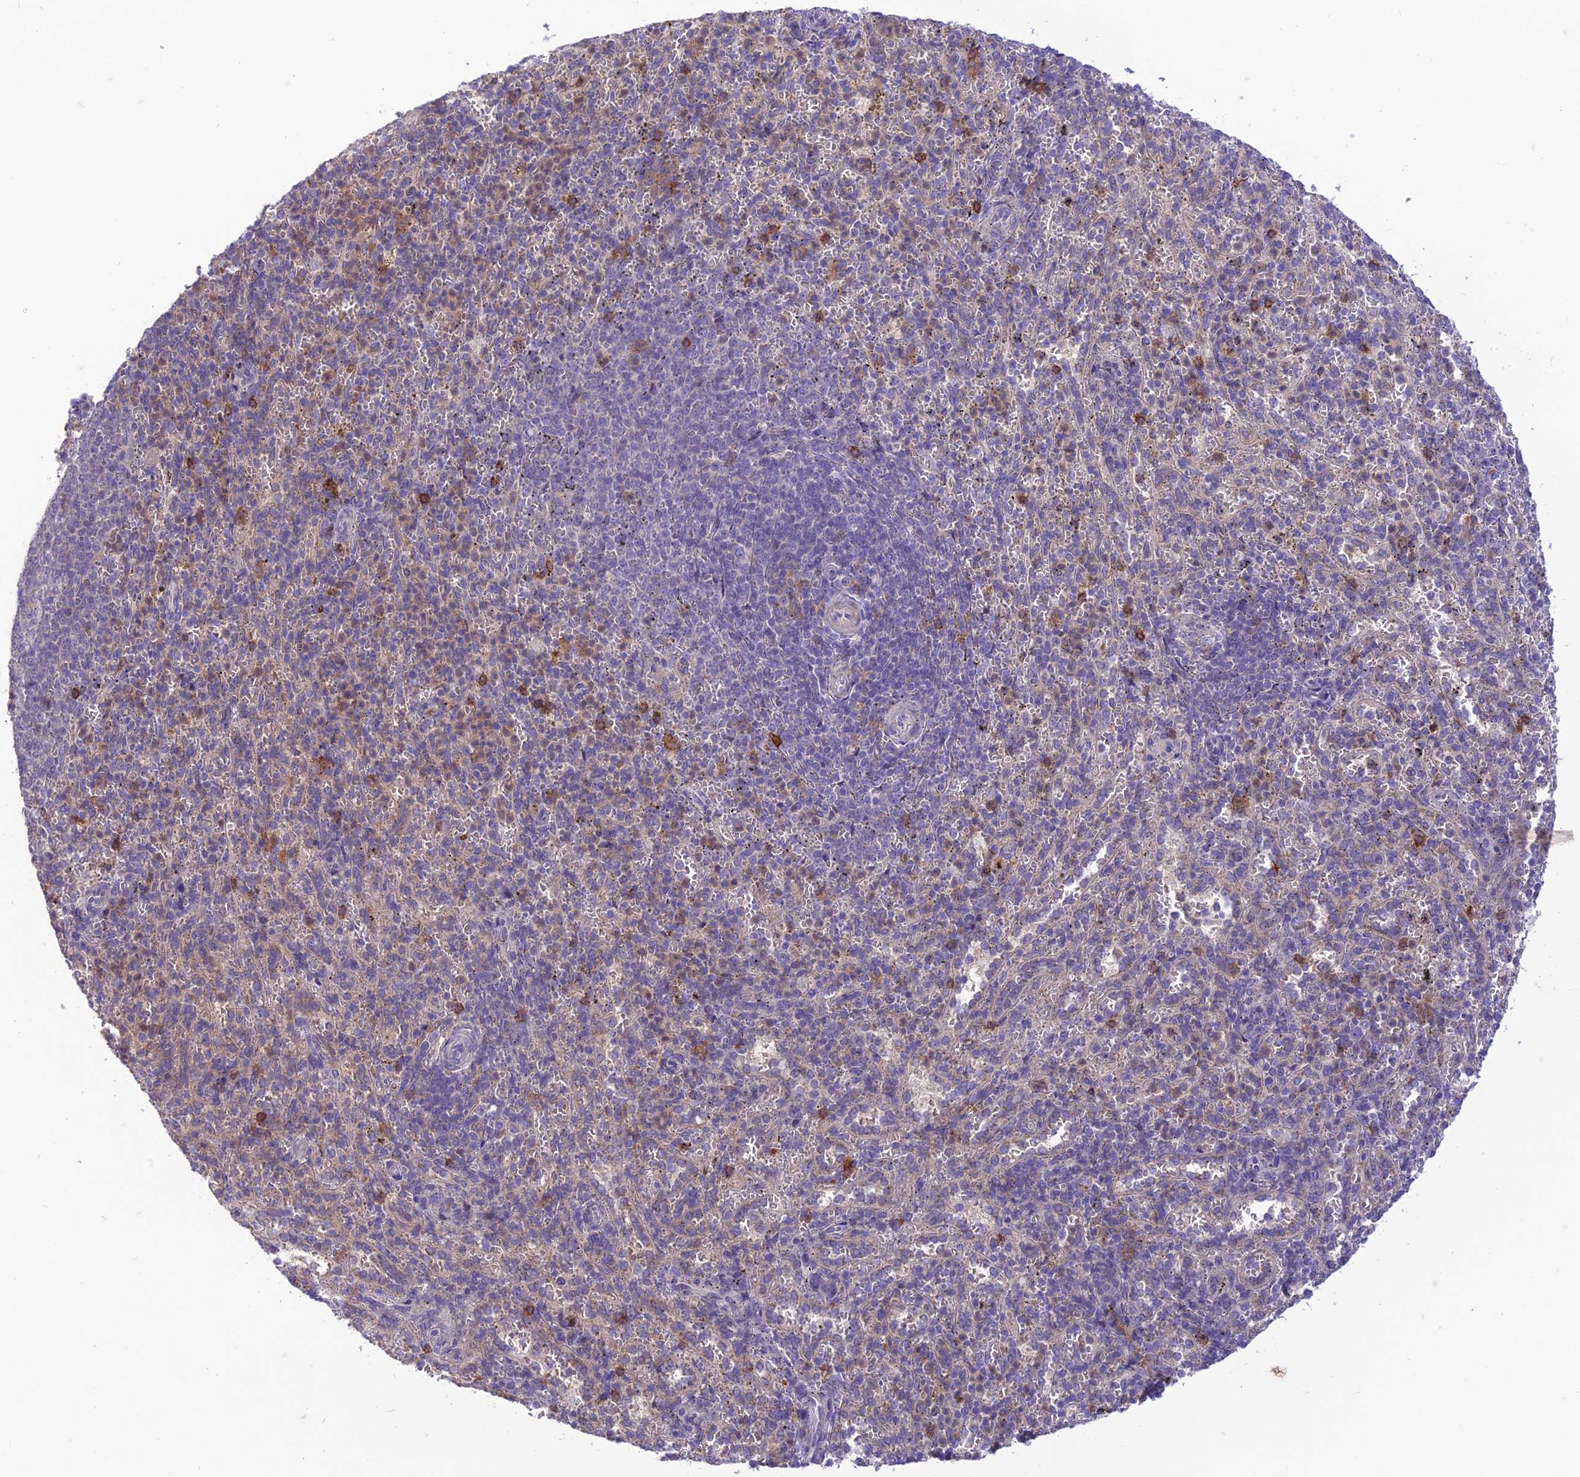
{"staining": {"intensity": "weak", "quantity": "25%-75%", "location": "cytoplasmic/membranous"}, "tissue": "spleen", "cell_type": "Cells in red pulp", "image_type": "normal", "snomed": [{"axis": "morphology", "description": "Normal tissue, NOS"}, {"axis": "topography", "description": "Spleen"}], "caption": "Immunohistochemical staining of benign human spleen demonstrates weak cytoplasmic/membranous protein expression in about 25%-75% of cells in red pulp. (Stains: DAB (3,3'-diaminobenzidine) in brown, nuclei in blue, Microscopy: brightfield microscopy at high magnification).", "gene": "ITGAE", "patient": {"sex": "female", "age": 21}}